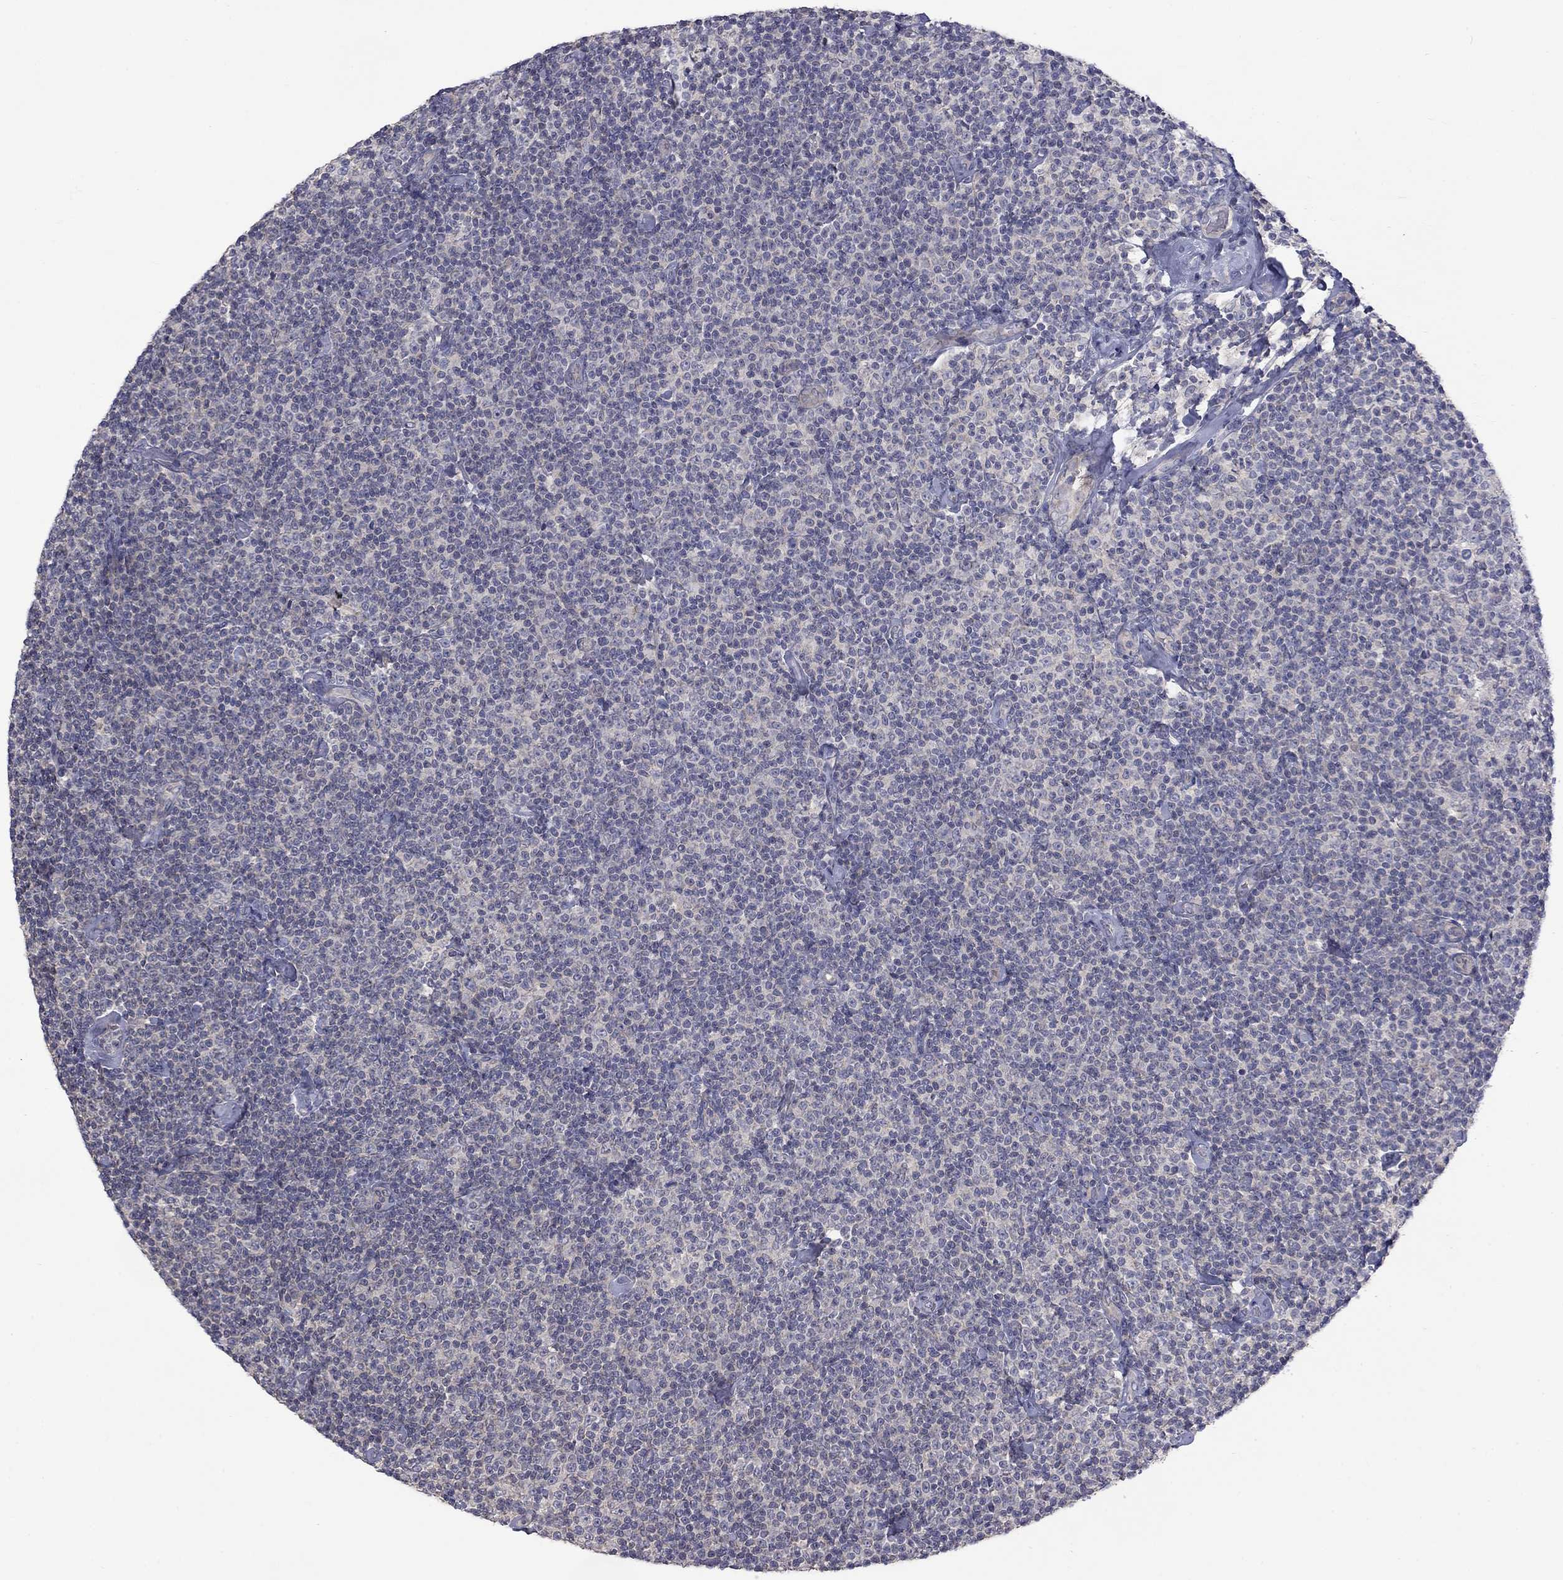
{"staining": {"intensity": "negative", "quantity": "none", "location": "none"}, "tissue": "lymphoma", "cell_type": "Tumor cells", "image_type": "cancer", "snomed": [{"axis": "morphology", "description": "Malignant lymphoma, non-Hodgkin's type, Low grade"}, {"axis": "topography", "description": "Lymph node"}], "caption": "Immunohistochemistry (IHC) histopathology image of neoplastic tissue: low-grade malignant lymphoma, non-Hodgkin's type stained with DAB (3,3'-diaminobenzidine) demonstrates no significant protein expression in tumor cells. (Brightfield microscopy of DAB (3,3'-diaminobenzidine) IHC at high magnification).", "gene": "SLC39A14", "patient": {"sex": "male", "age": 81}}